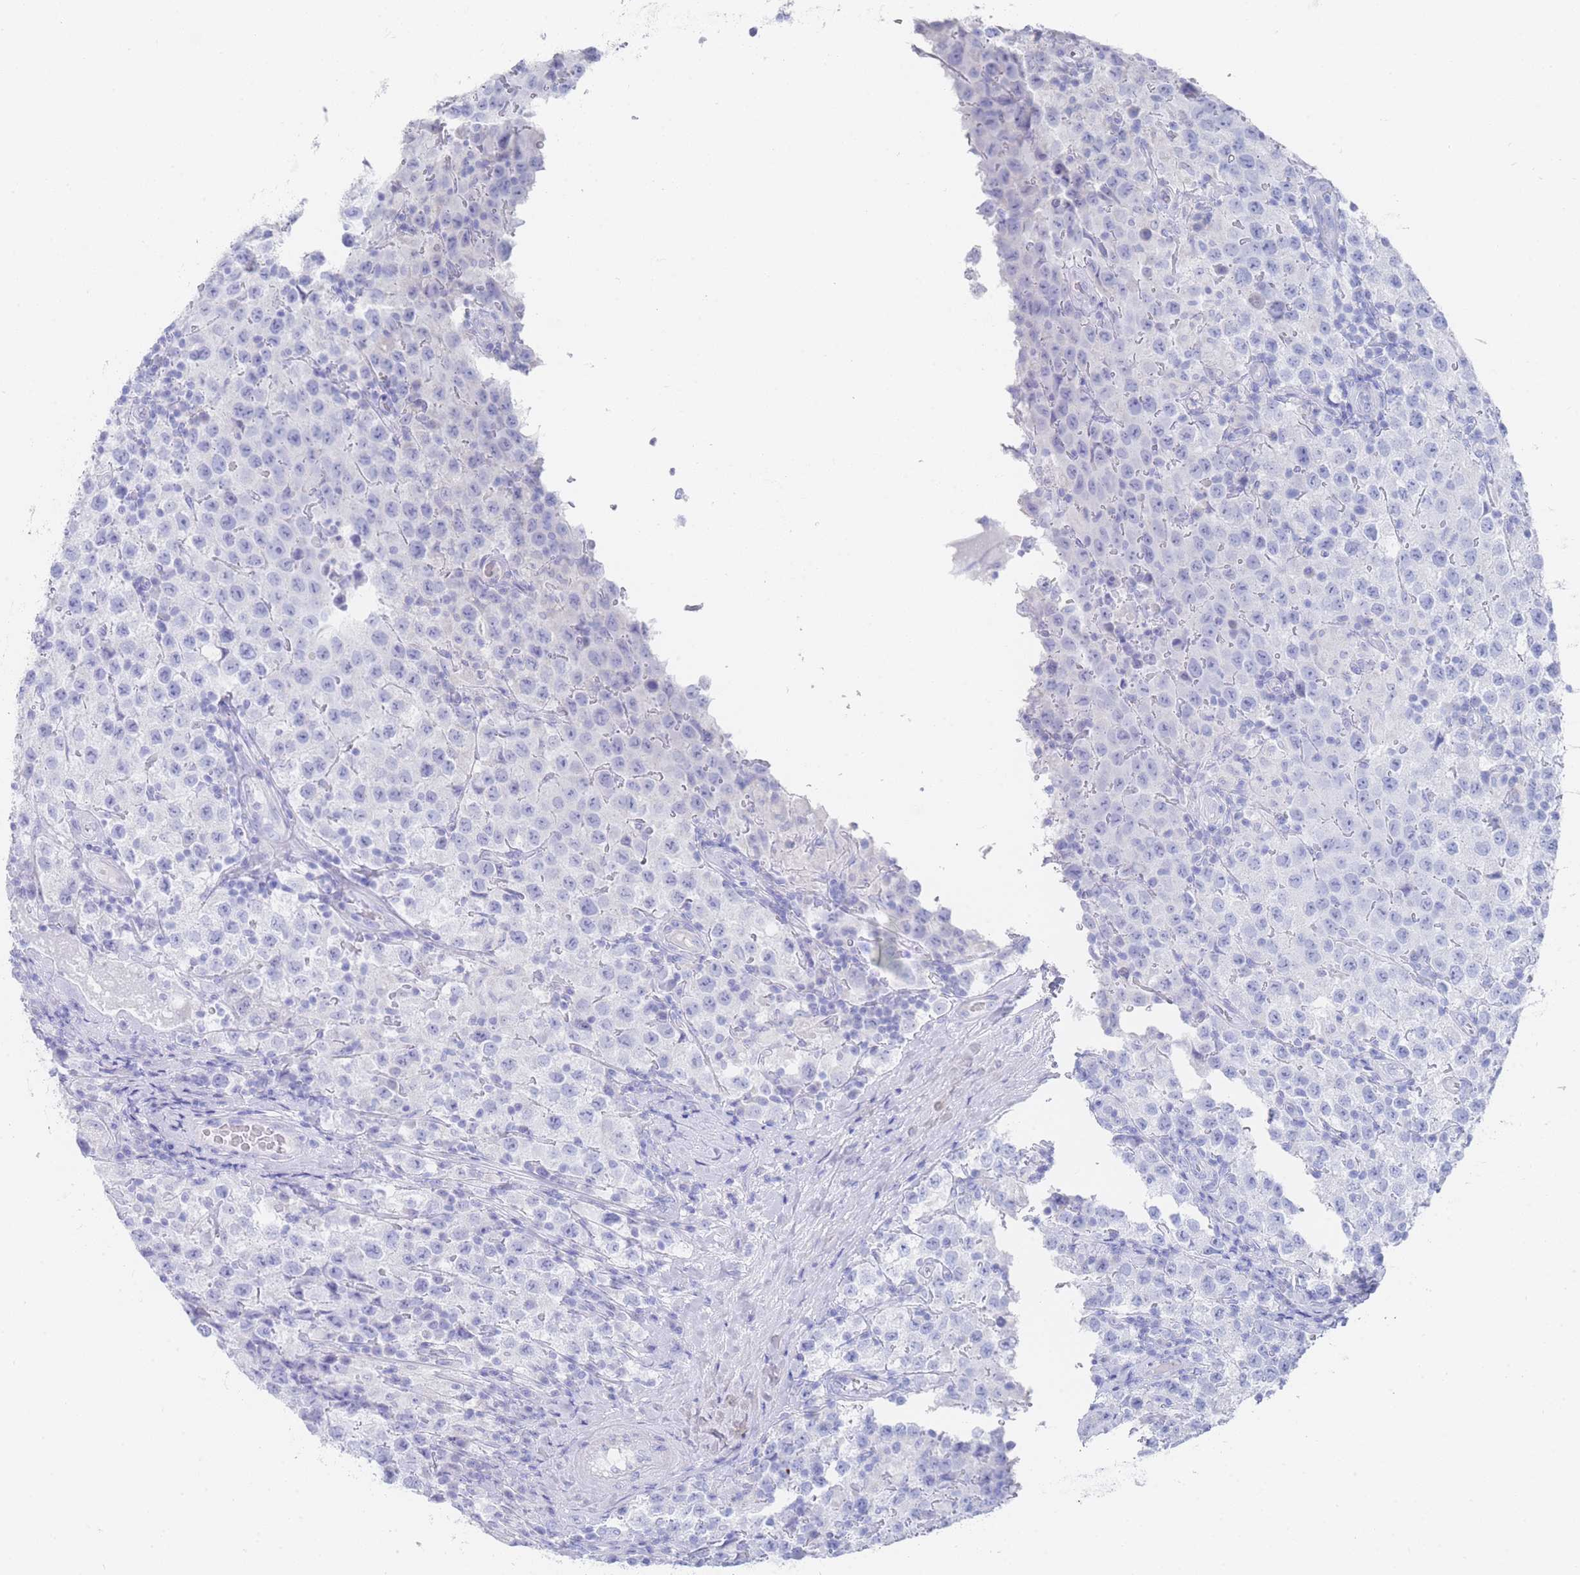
{"staining": {"intensity": "negative", "quantity": "none", "location": "none"}, "tissue": "testis cancer", "cell_type": "Tumor cells", "image_type": "cancer", "snomed": [{"axis": "morphology", "description": "Seminoma, NOS"}, {"axis": "morphology", "description": "Carcinoma, Embryonal, NOS"}, {"axis": "topography", "description": "Testis"}], "caption": "Tumor cells are negative for protein expression in human testis embryonal carcinoma. The staining is performed using DAB (3,3'-diaminobenzidine) brown chromogen with nuclei counter-stained in using hematoxylin.", "gene": "LRRC37A", "patient": {"sex": "male", "age": 41}}